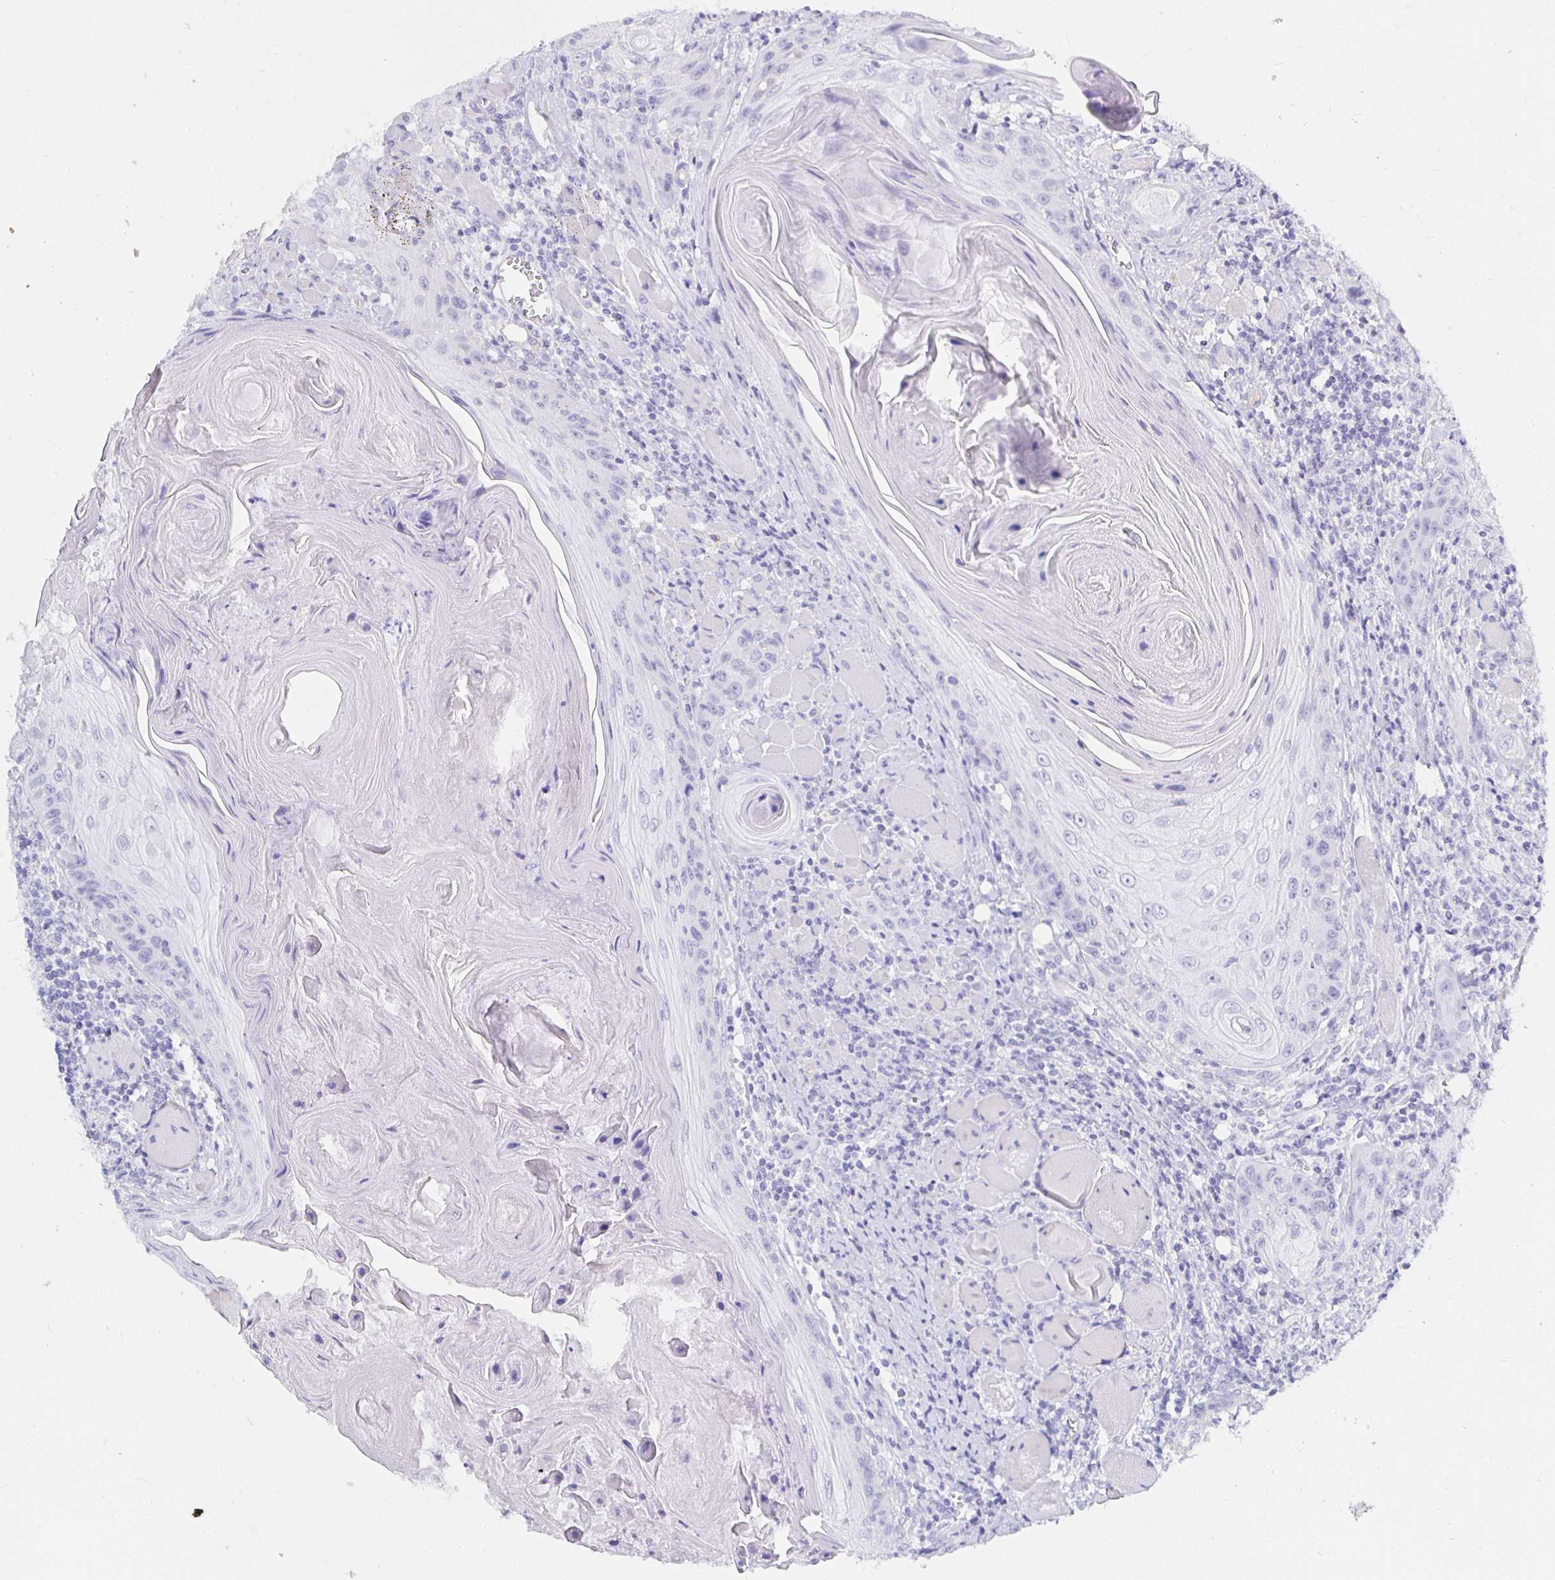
{"staining": {"intensity": "negative", "quantity": "none", "location": "none"}, "tissue": "head and neck cancer", "cell_type": "Tumor cells", "image_type": "cancer", "snomed": [{"axis": "morphology", "description": "Squamous cell carcinoma, NOS"}, {"axis": "topography", "description": "Oral tissue"}, {"axis": "topography", "description": "Head-Neck"}], "caption": "DAB (3,3'-diaminobenzidine) immunohistochemical staining of human head and neck cancer (squamous cell carcinoma) exhibits no significant expression in tumor cells. The staining was performed using DAB (3,3'-diaminobenzidine) to visualize the protein expression in brown, while the nuclei were stained in blue with hematoxylin (Magnification: 20x).", "gene": "UMOD", "patient": {"sex": "male", "age": 58}}